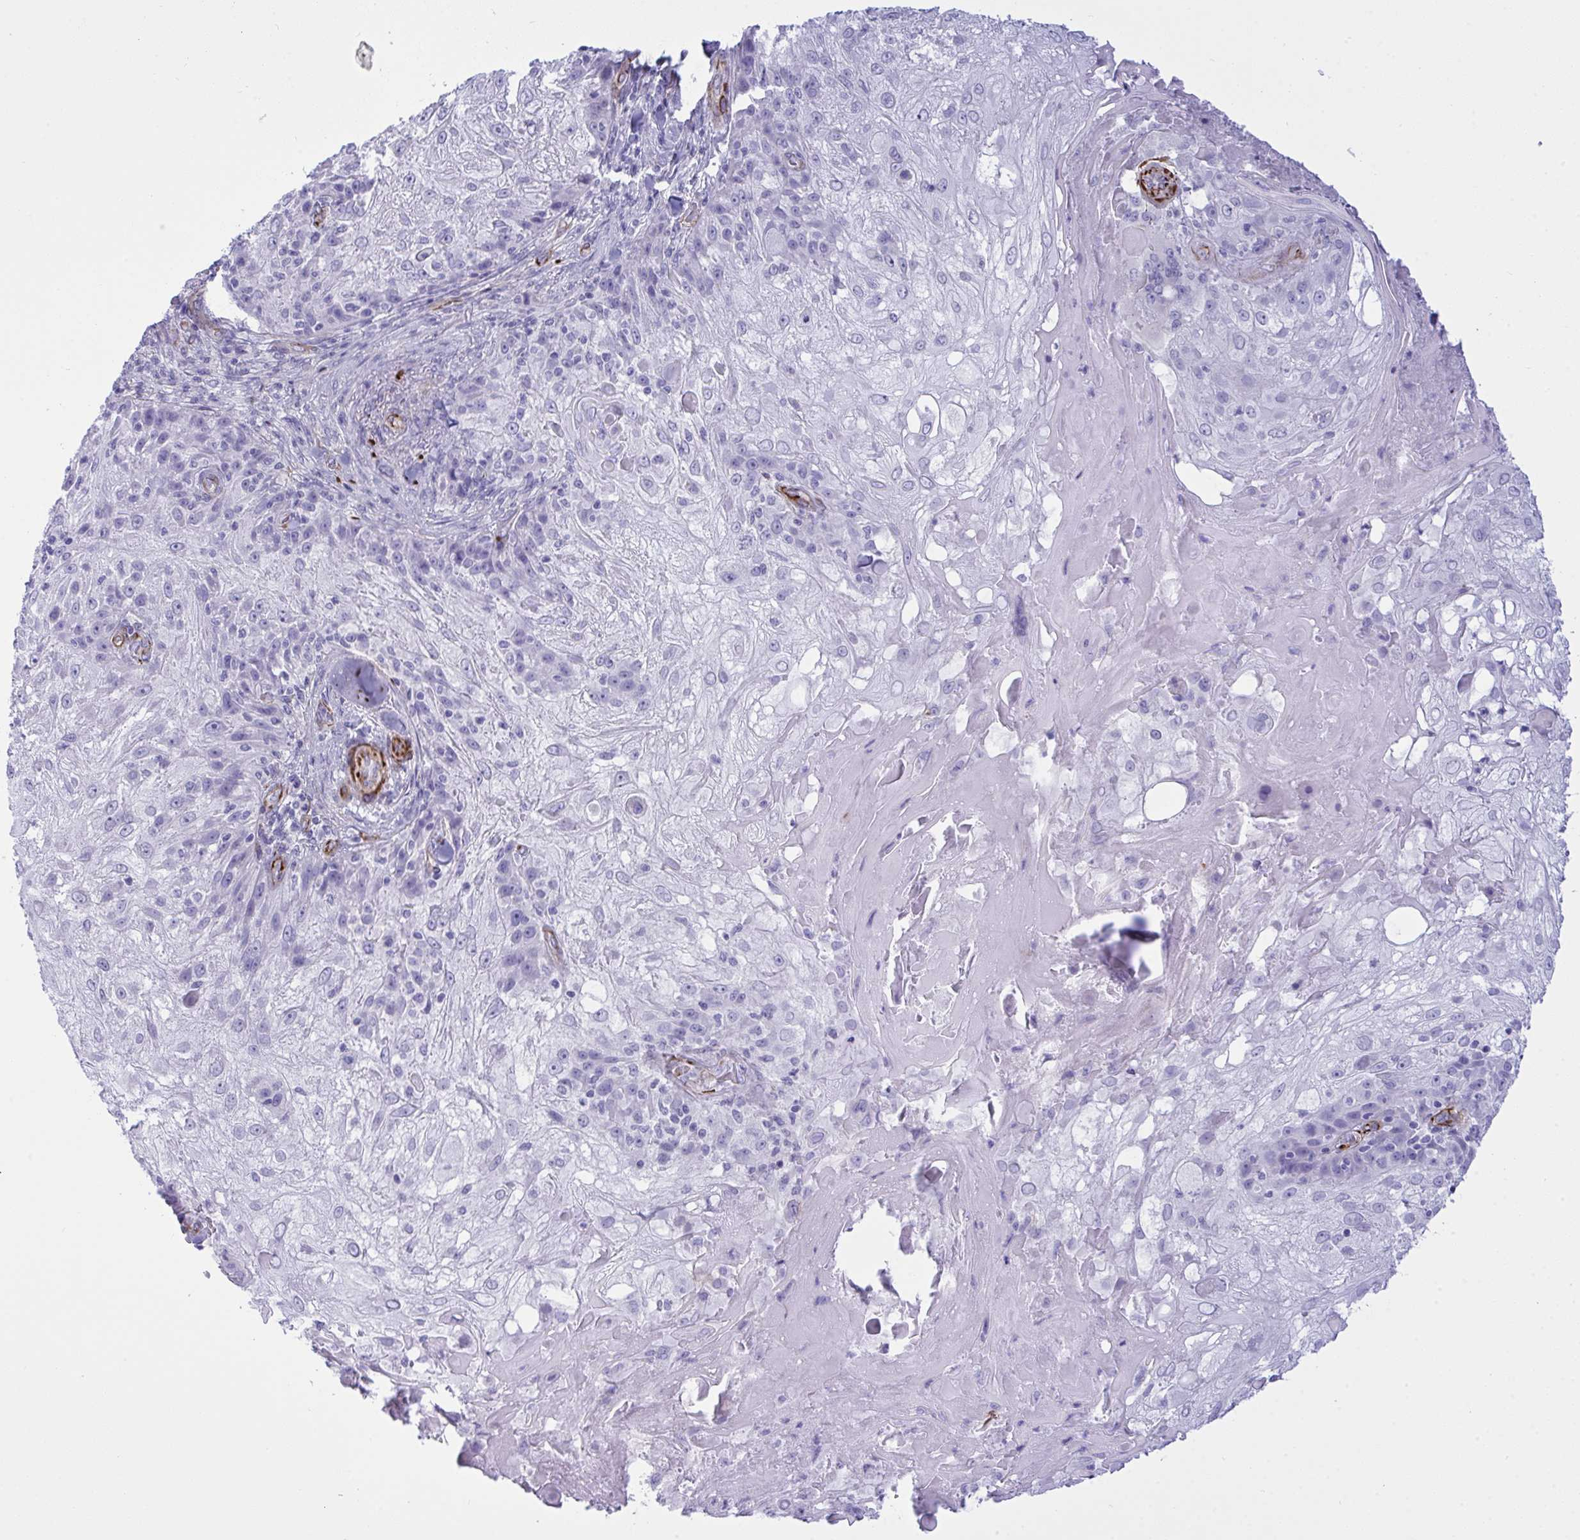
{"staining": {"intensity": "negative", "quantity": "none", "location": "none"}, "tissue": "skin cancer", "cell_type": "Tumor cells", "image_type": "cancer", "snomed": [{"axis": "morphology", "description": "Normal tissue, NOS"}, {"axis": "morphology", "description": "Squamous cell carcinoma, NOS"}, {"axis": "topography", "description": "Skin"}], "caption": "DAB immunohistochemical staining of human skin cancer demonstrates no significant staining in tumor cells. (DAB immunohistochemistry (IHC) with hematoxylin counter stain).", "gene": "SLC35B1", "patient": {"sex": "female", "age": 83}}